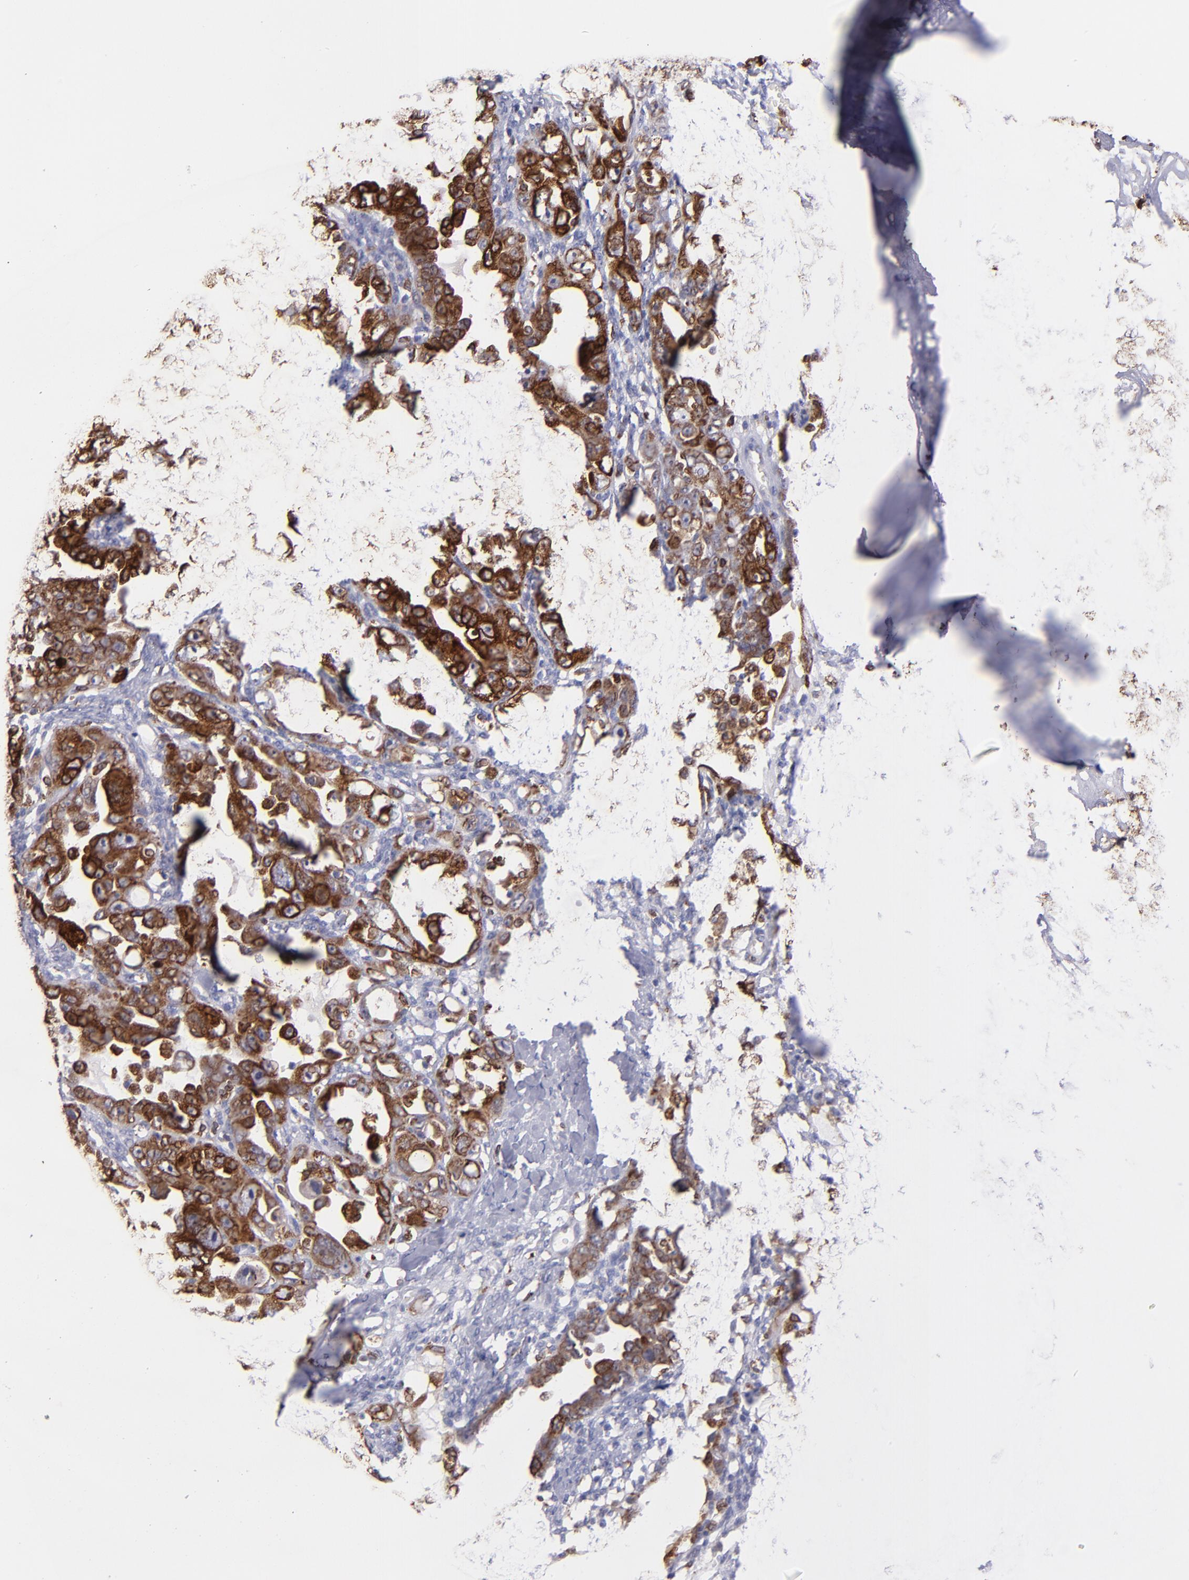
{"staining": {"intensity": "strong", "quantity": ">75%", "location": "cytoplasmic/membranous"}, "tissue": "ovarian cancer", "cell_type": "Tumor cells", "image_type": "cancer", "snomed": [{"axis": "morphology", "description": "Cystadenocarcinoma, serous, NOS"}, {"axis": "topography", "description": "Ovary"}], "caption": "IHC staining of ovarian cancer, which reveals high levels of strong cytoplasmic/membranous staining in approximately >75% of tumor cells indicating strong cytoplasmic/membranous protein expression. The staining was performed using DAB (3,3'-diaminobenzidine) (brown) for protein detection and nuclei were counterstained in hematoxylin (blue).", "gene": "PTGS1", "patient": {"sex": "female", "age": 66}}